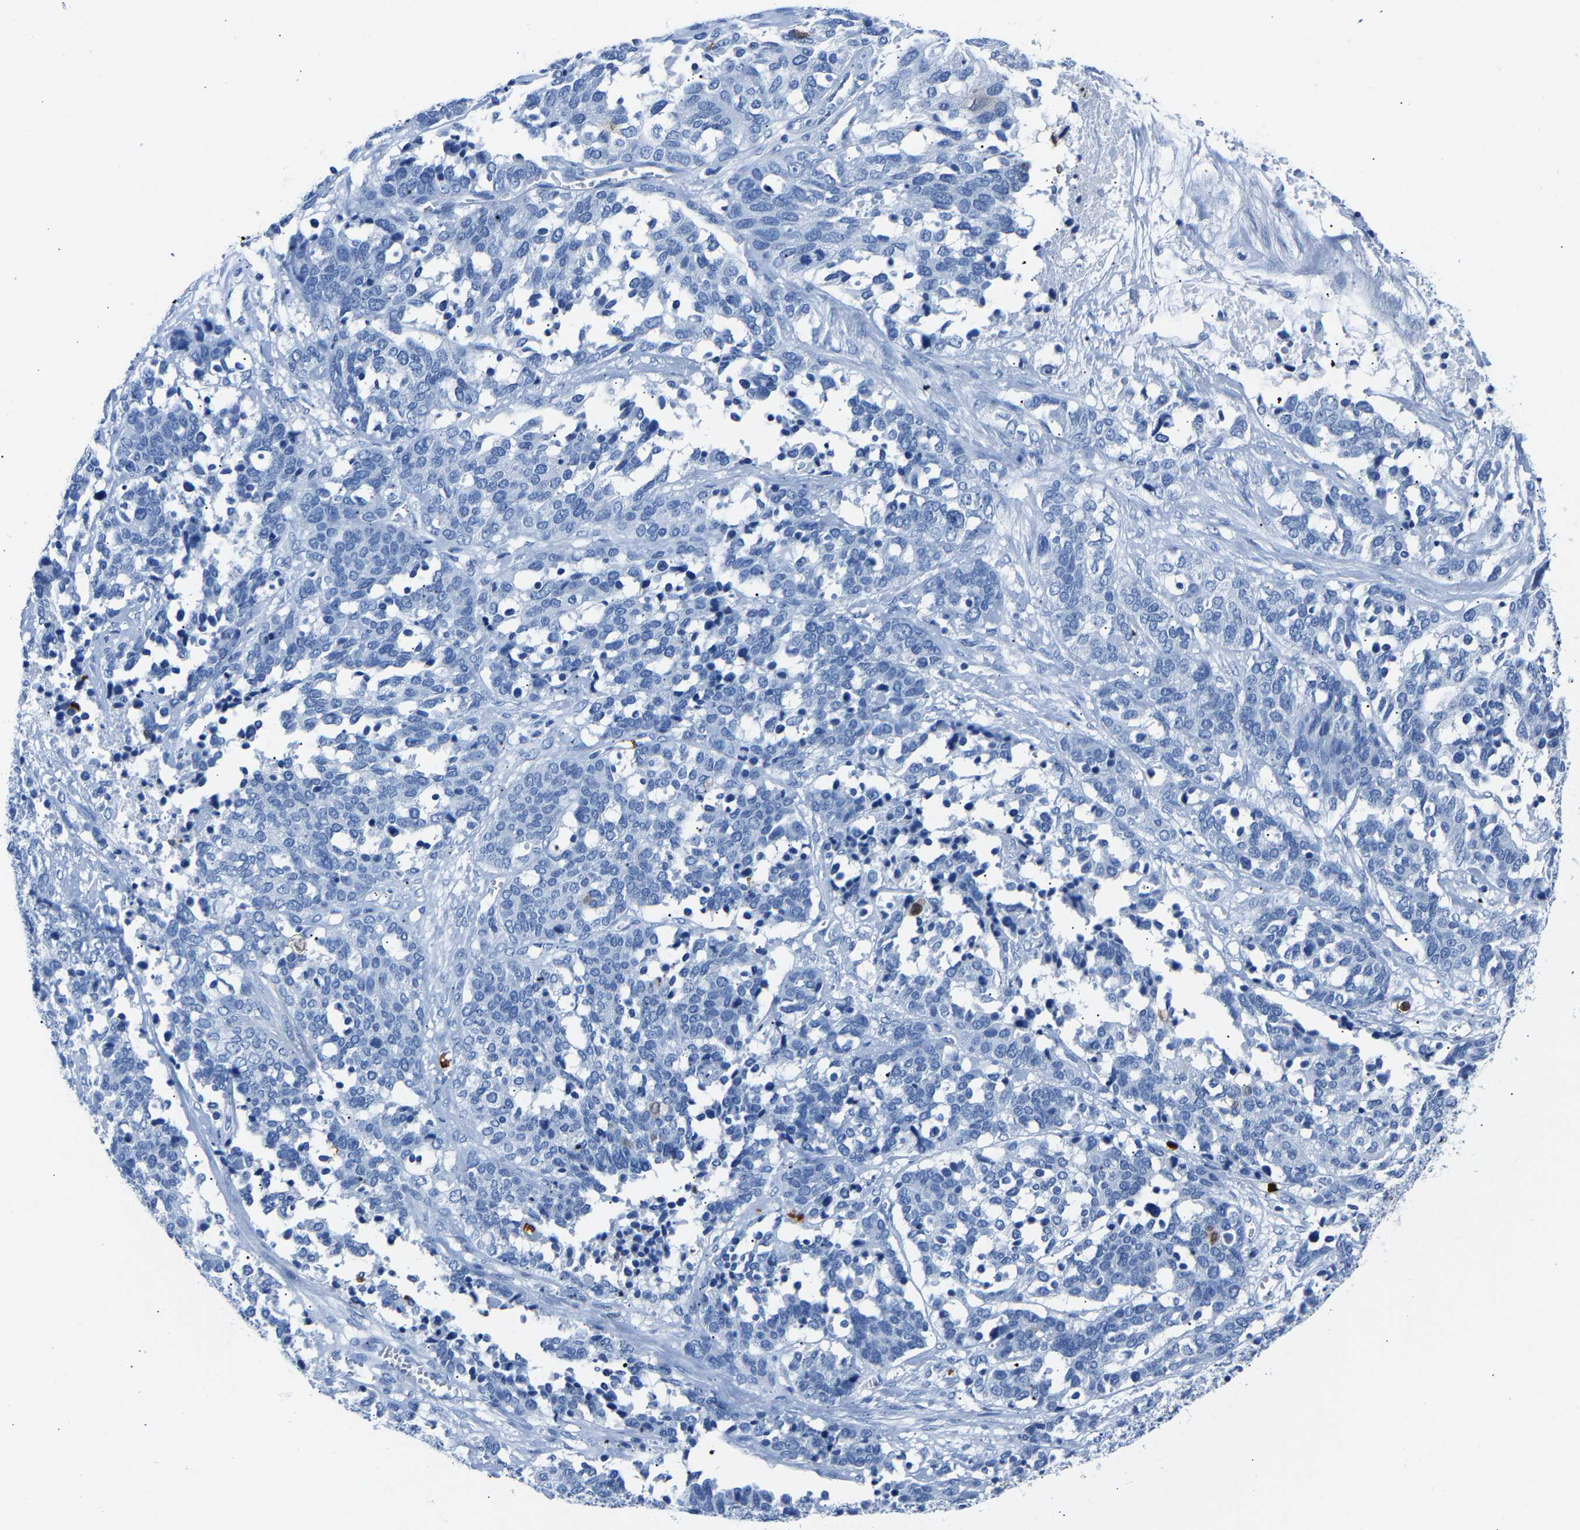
{"staining": {"intensity": "negative", "quantity": "none", "location": "none"}, "tissue": "ovarian cancer", "cell_type": "Tumor cells", "image_type": "cancer", "snomed": [{"axis": "morphology", "description": "Cystadenocarcinoma, serous, NOS"}, {"axis": "topography", "description": "Ovary"}], "caption": "DAB (3,3'-diaminobenzidine) immunohistochemical staining of ovarian cancer (serous cystadenocarcinoma) demonstrates no significant staining in tumor cells. (DAB (3,3'-diaminobenzidine) immunohistochemistry (IHC), high magnification).", "gene": "S100P", "patient": {"sex": "female", "age": 44}}